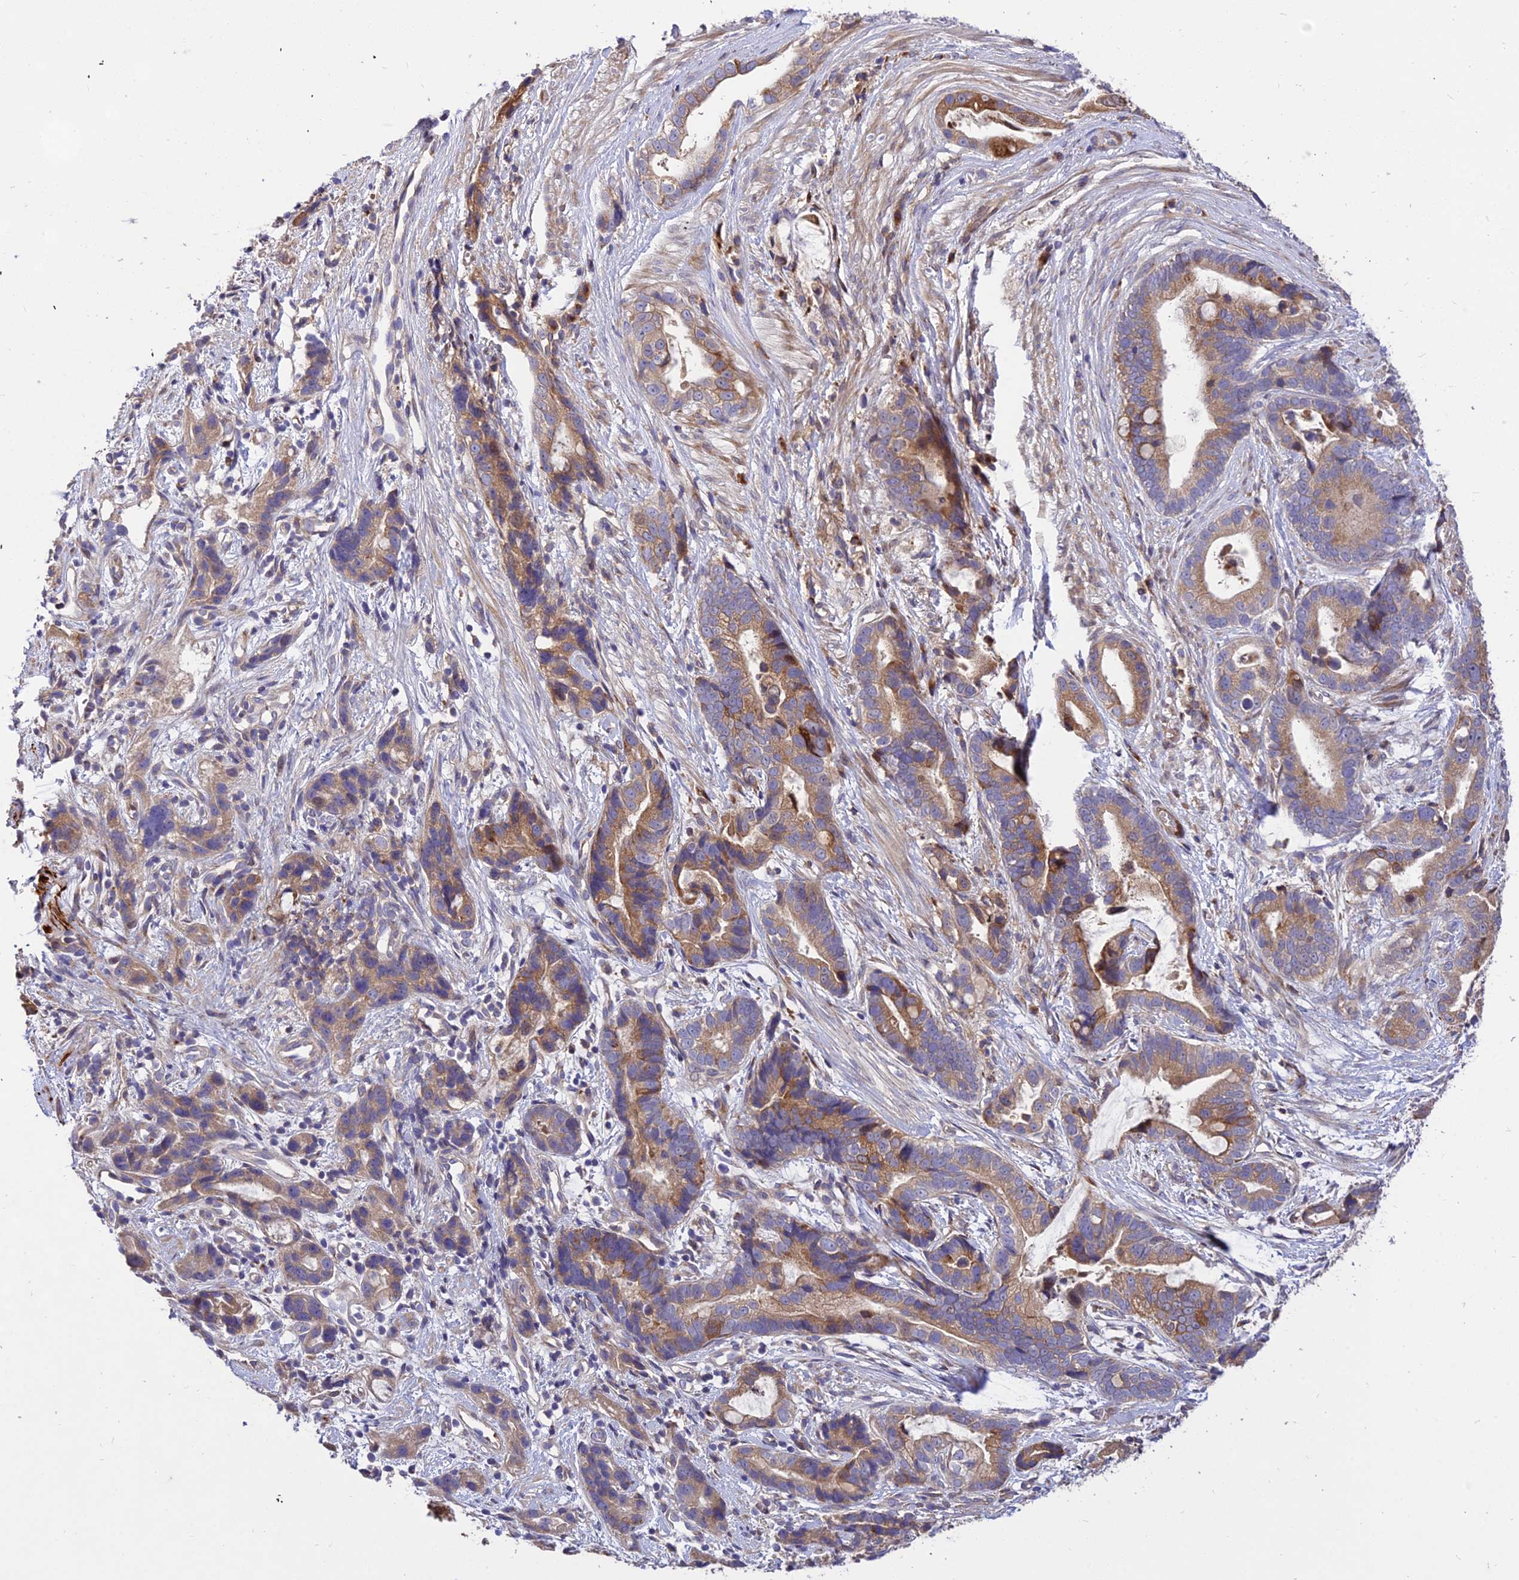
{"staining": {"intensity": "moderate", "quantity": ">75%", "location": "cytoplasmic/membranous"}, "tissue": "stomach cancer", "cell_type": "Tumor cells", "image_type": "cancer", "snomed": [{"axis": "morphology", "description": "Adenocarcinoma, NOS"}, {"axis": "topography", "description": "Stomach"}], "caption": "Moderate cytoplasmic/membranous positivity for a protein is present in approximately >75% of tumor cells of stomach adenocarcinoma using immunohistochemistry (IHC).", "gene": "ROCK1", "patient": {"sex": "male", "age": 55}}